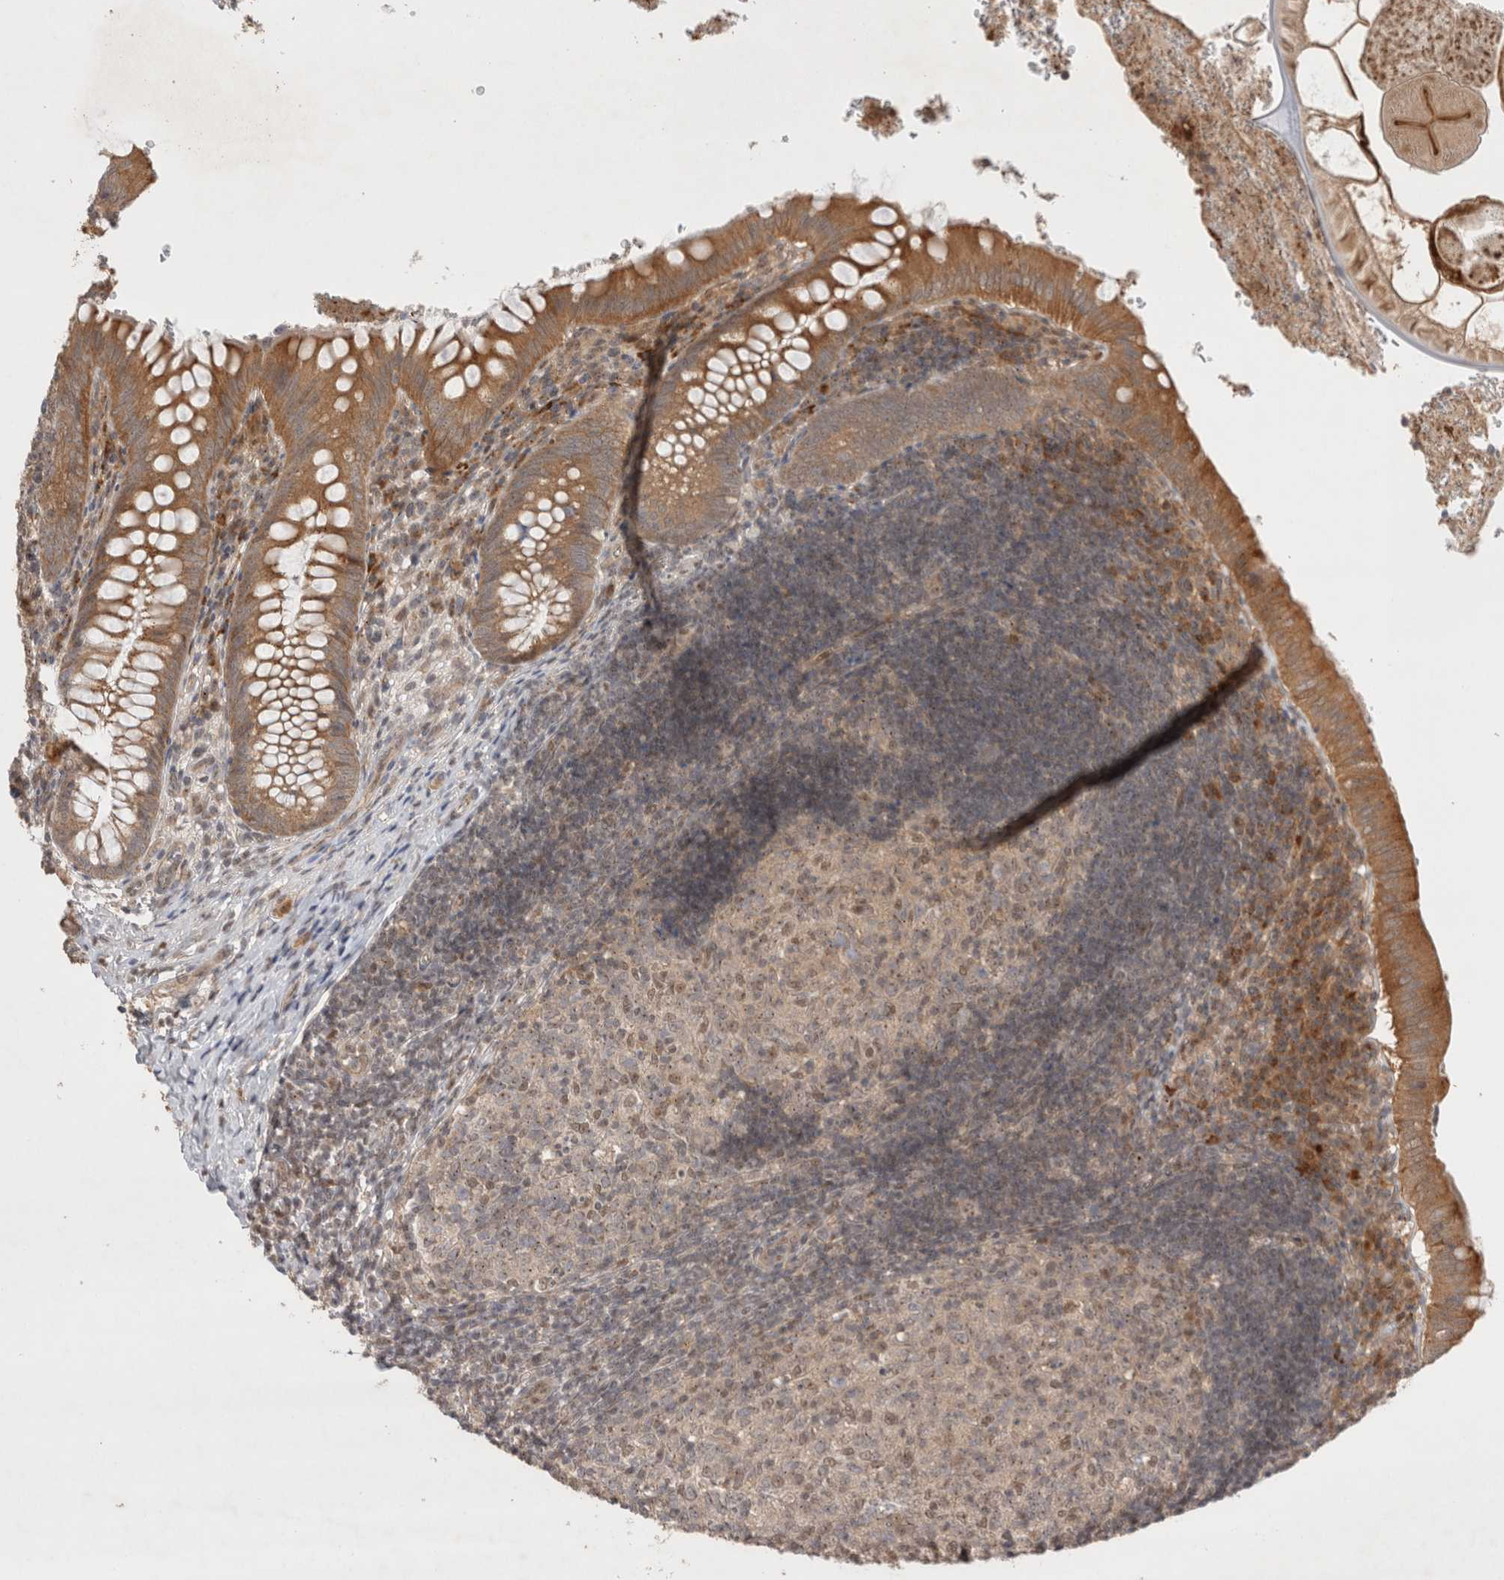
{"staining": {"intensity": "moderate", "quantity": ">75%", "location": "cytoplasmic/membranous"}, "tissue": "appendix", "cell_type": "Glandular cells", "image_type": "normal", "snomed": [{"axis": "morphology", "description": "Normal tissue, NOS"}, {"axis": "topography", "description": "Appendix"}], "caption": "A photomicrograph of appendix stained for a protein demonstrates moderate cytoplasmic/membranous brown staining in glandular cells. (DAB = brown stain, brightfield microscopy at high magnification).", "gene": "SLC29A1", "patient": {"sex": "male", "age": 8}}